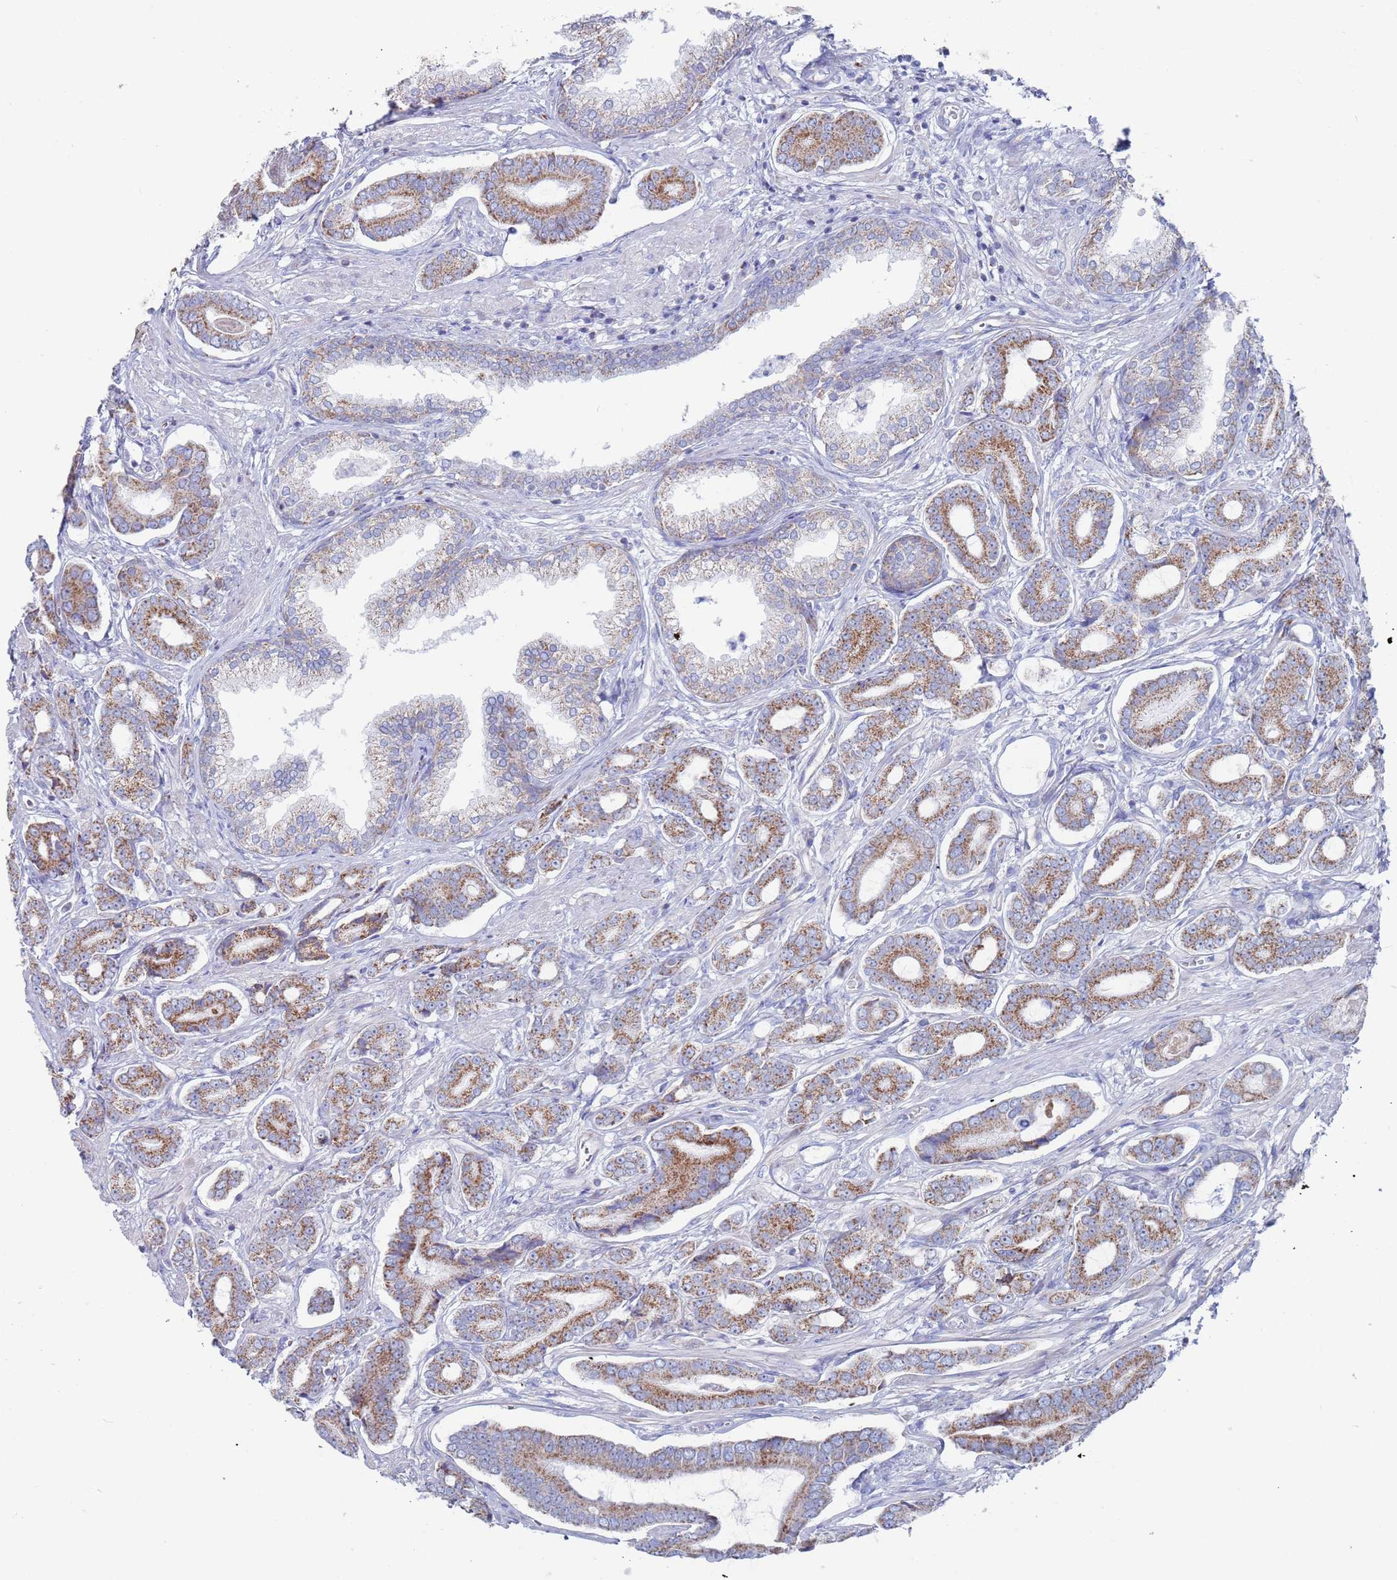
{"staining": {"intensity": "moderate", "quantity": ">75%", "location": "cytoplasmic/membranous"}, "tissue": "prostate cancer", "cell_type": "Tumor cells", "image_type": "cancer", "snomed": [{"axis": "morphology", "description": "Adenocarcinoma, NOS"}, {"axis": "topography", "description": "Prostate and seminal vesicle, NOS"}], "caption": "Prostate cancer (adenocarcinoma) was stained to show a protein in brown. There is medium levels of moderate cytoplasmic/membranous positivity in approximately >75% of tumor cells.", "gene": "MRPL22", "patient": {"sex": "male", "age": 76}}